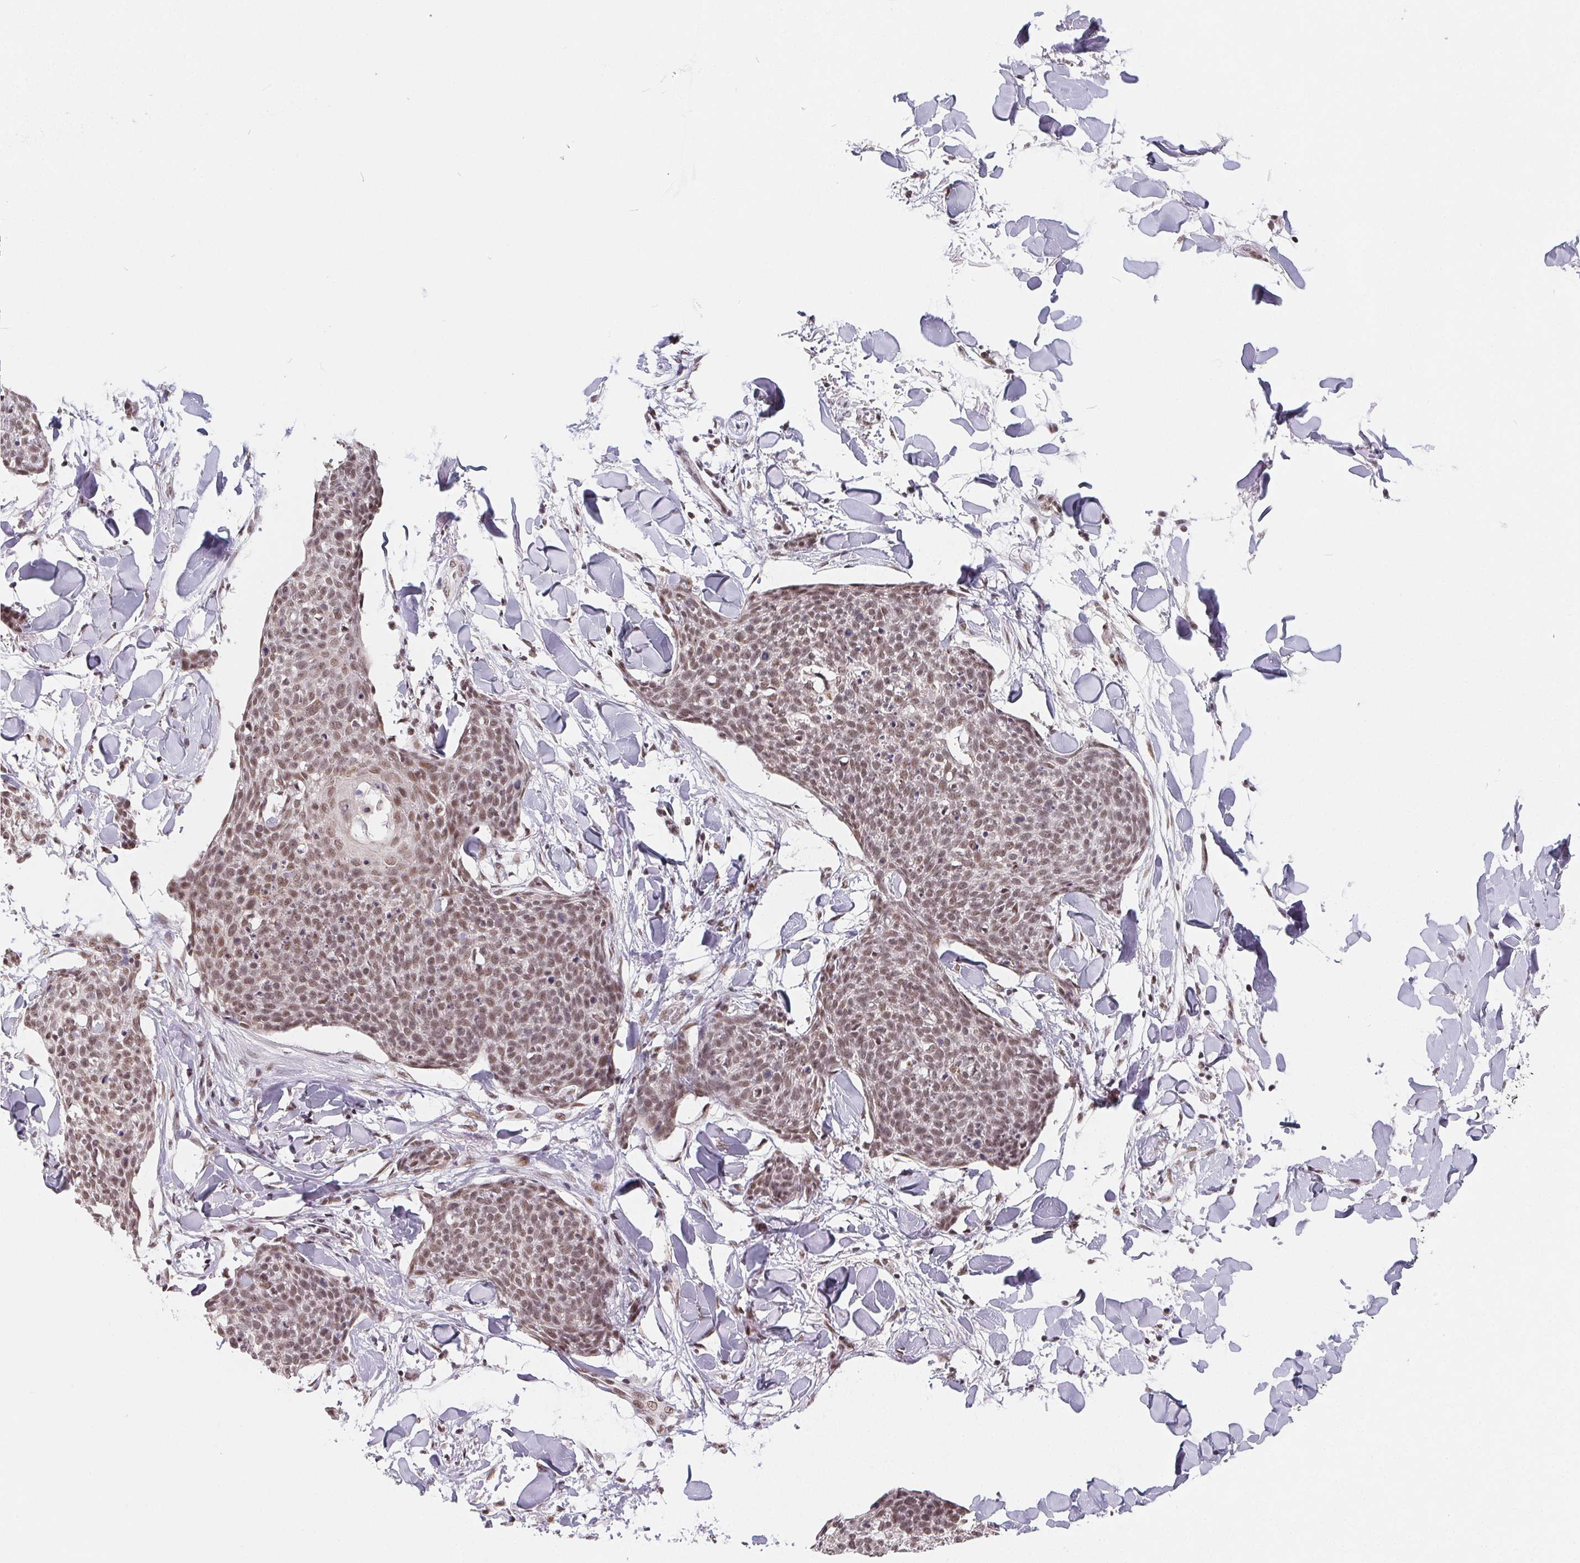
{"staining": {"intensity": "moderate", "quantity": ">75%", "location": "nuclear"}, "tissue": "skin cancer", "cell_type": "Tumor cells", "image_type": "cancer", "snomed": [{"axis": "morphology", "description": "Squamous cell carcinoma, NOS"}, {"axis": "topography", "description": "Skin"}, {"axis": "topography", "description": "Vulva"}], "caption": "Immunohistochemical staining of skin cancer exhibits medium levels of moderate nuclear staining in about >75% of tumor cells.", "gene": "TCERG1", "patient": {"sex": "female", "age": 75}}